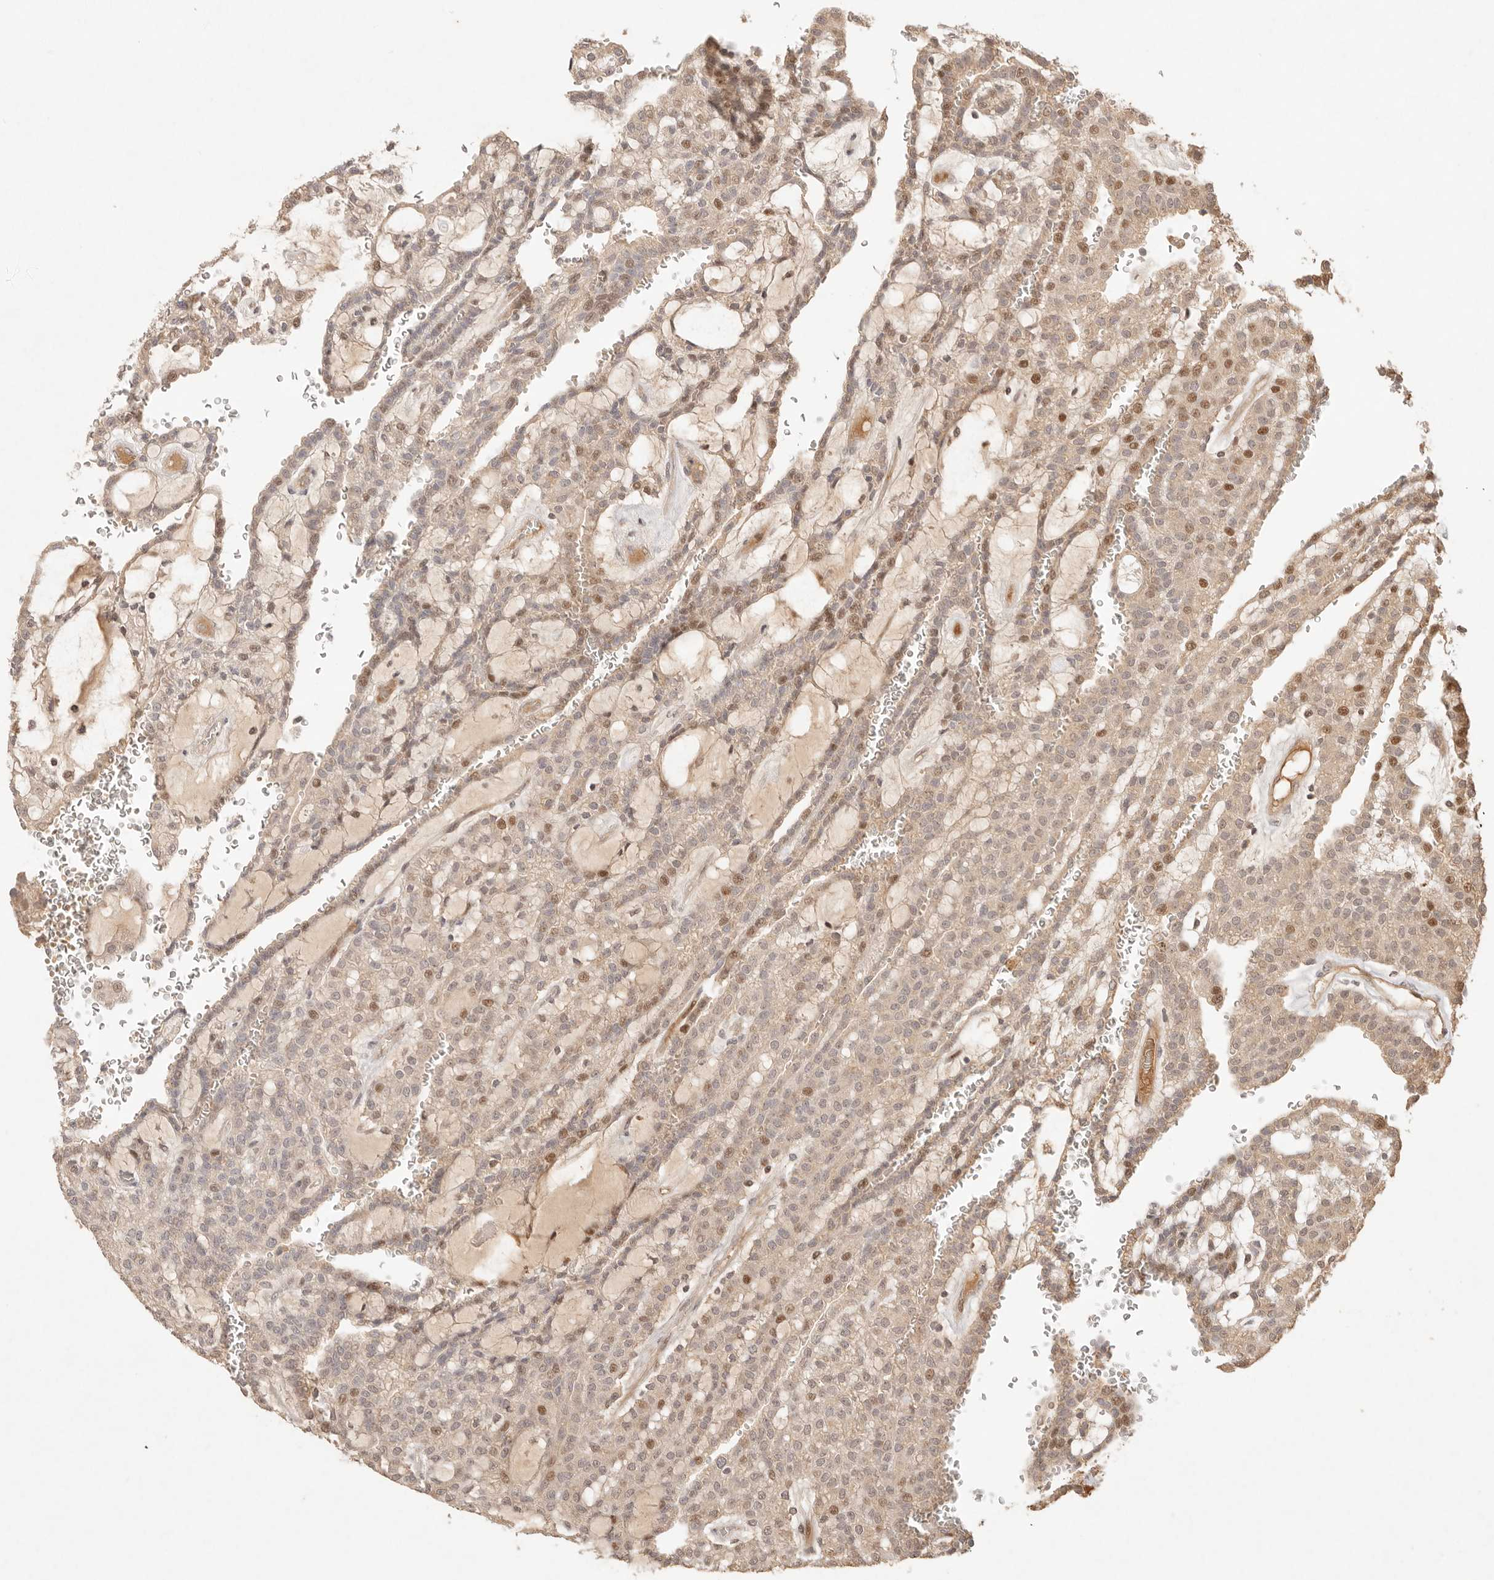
{"staining": {"intensity": "moderate", "quantity": "25%-75%", "location": "cytoplasmic/membranous,nuclear"}, "tissue": "renal cancer", "cell_type": "Tumor cells", "image_type": "cancer", "snomed": [{"axis": "morphology", "description": "Adenocarcinoma, NOS"}, {"axis": "topography", "description": "Kidney"}], "caption": "Immunohistochemistry micrograph of human adenocarcinoma (renal) stained for a protein (brown), which displays medium levels of moderate cytoplasmic/membranous and nuclear staining in approximately 25%-75% of tumor cells.", "gene": "PHLDA3", "patient": {"sex": "male", "age": 63}}